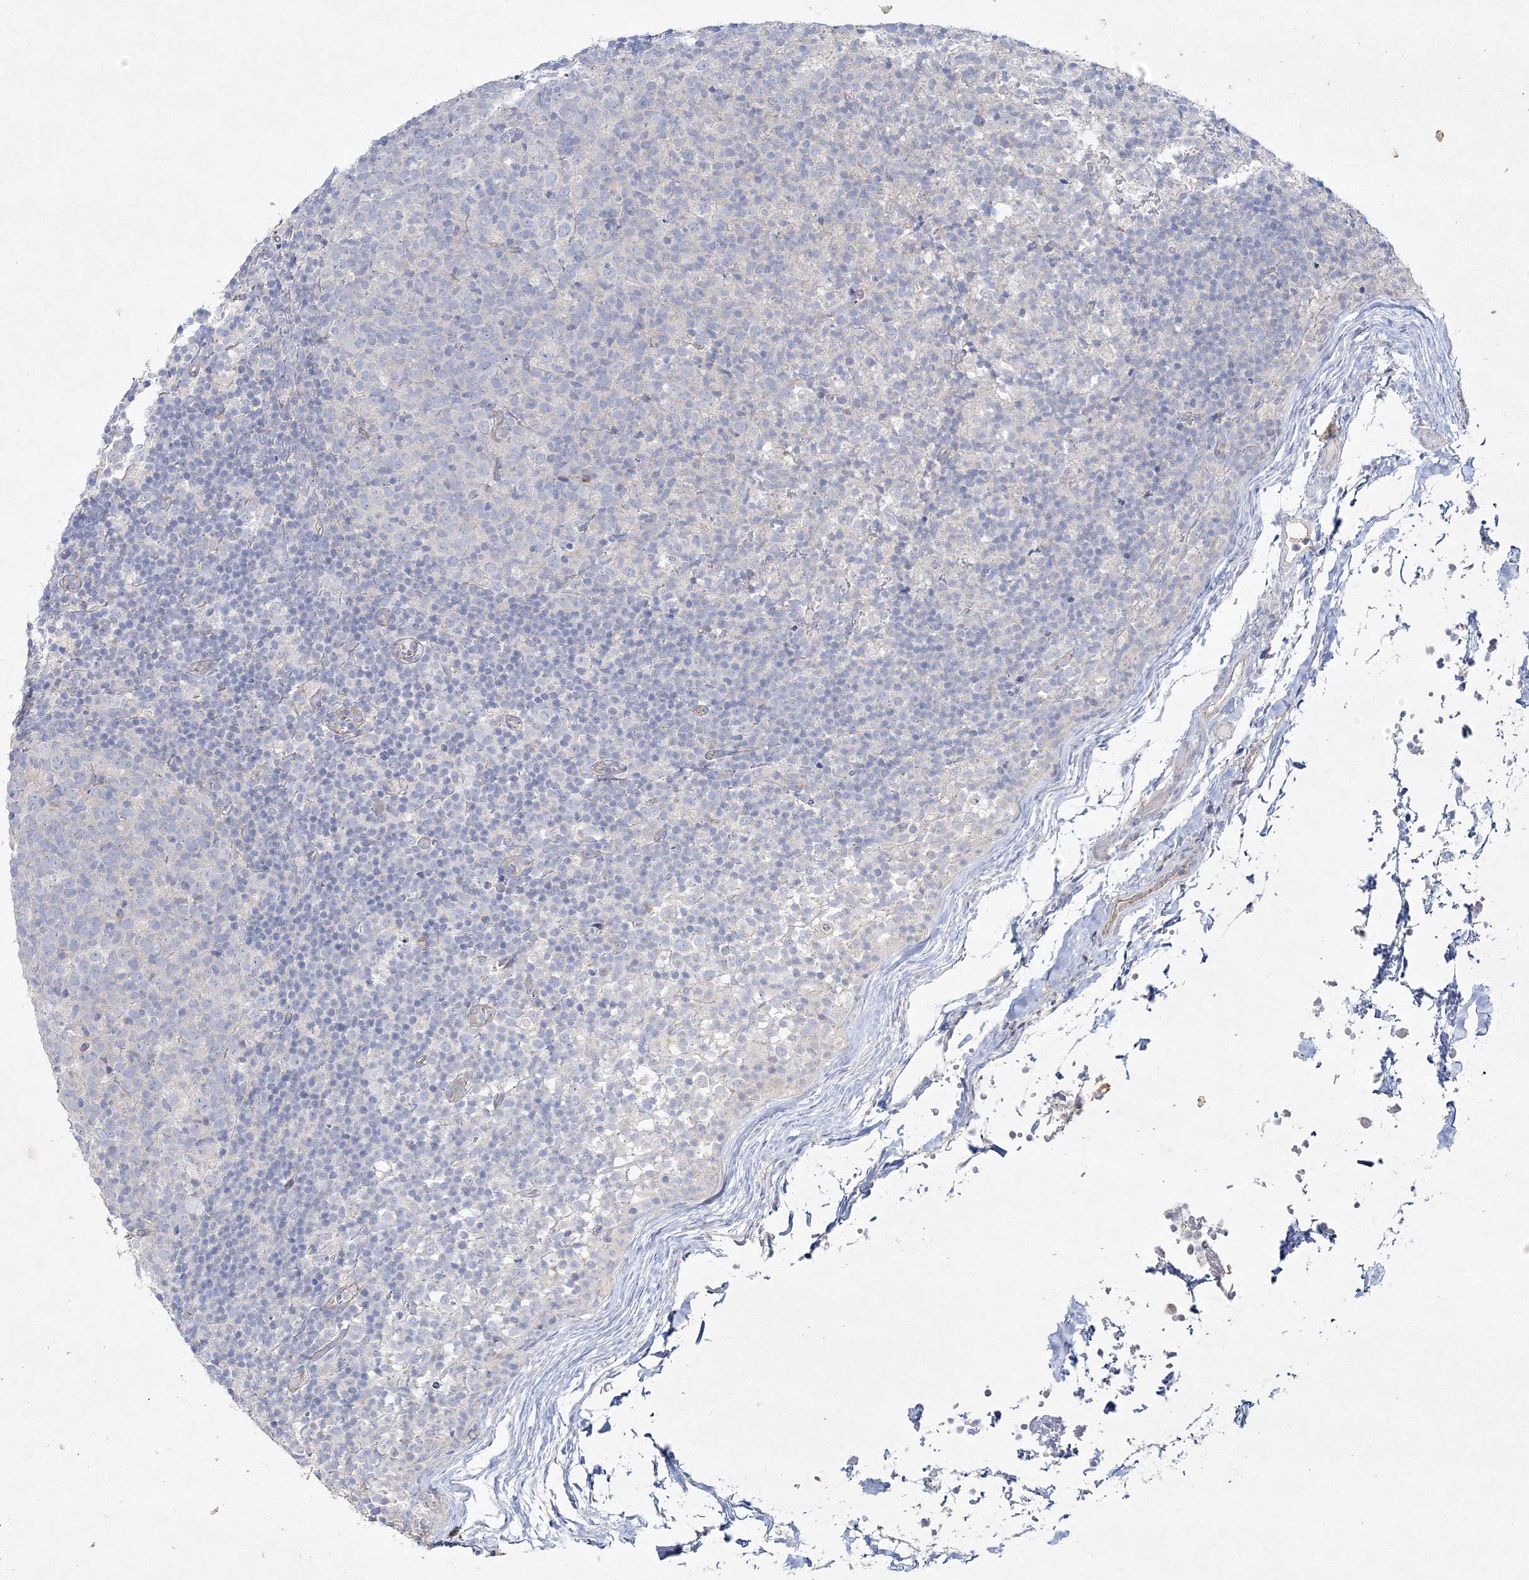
{"staining": {"intensity": "negative", "quantity": "none", "location": "none"}, "tissue": "lymph node", "cell_type": "Germinal center cells", "image_type": "normal", "snomed": [{"axis": "morphology", "description": "Normal tissue, NOS"}, {"axis": "morphology", "description": "Inflammation, NOS"}, {"axis": "topography", "description": "Lymph node"}], "caption": "The micrograph demonstrates no staining of germinal center cells in normal lymph node.", "gene": "NAA40", "patient": {"sex": "male", "age": 55}}